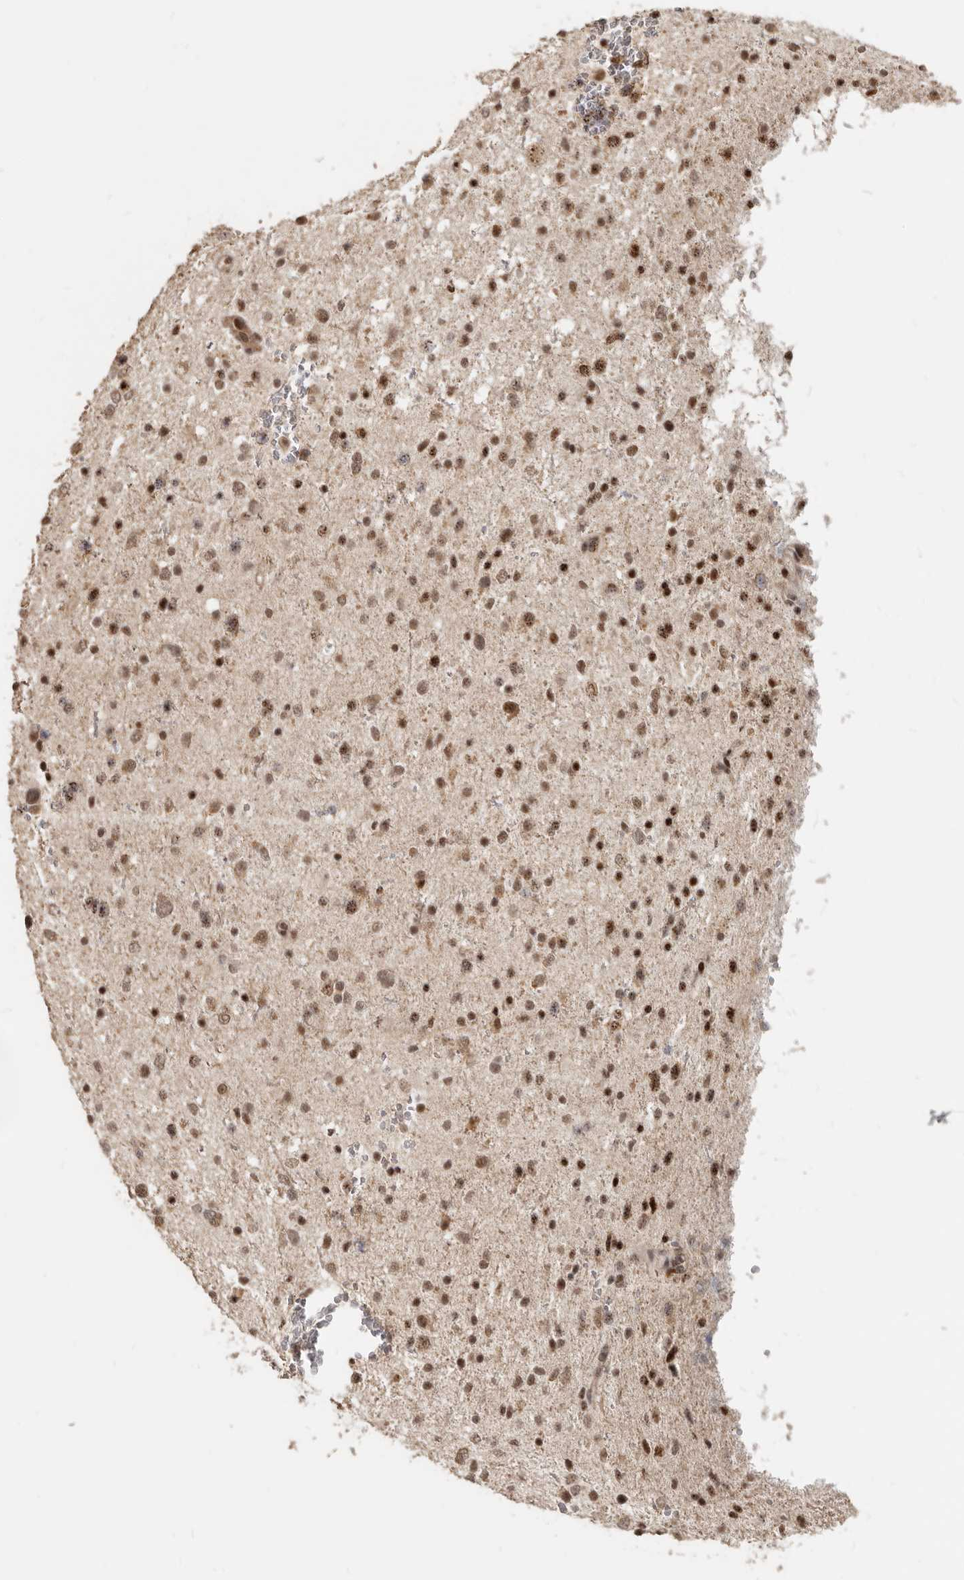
{"staining": {"intensity": "moderate", "quantity": ">75%", "location": "nuclear"}, "tissue": "glioma", "cell_type": "Tumor cells", "image_type": "cancer", "snomed": [{"axis": "morphology", "description": "Glioma, malignant, Low grade"}, {"axis": "topography", "description": "Brain"}], "caption": "Malignant glioma (low-grade) was stained to show a protein in brown. There is medium levels of moderate nuclear positivity in about >75% of tumor cells. The staining was performed using DAB to visualize the protein expression in brown, while the nuclei were stained in blue with hematoxylin (Magnification: 20x).", "gene": "GPBP1L1", "patient": {"sex": "female", "age": 37}}